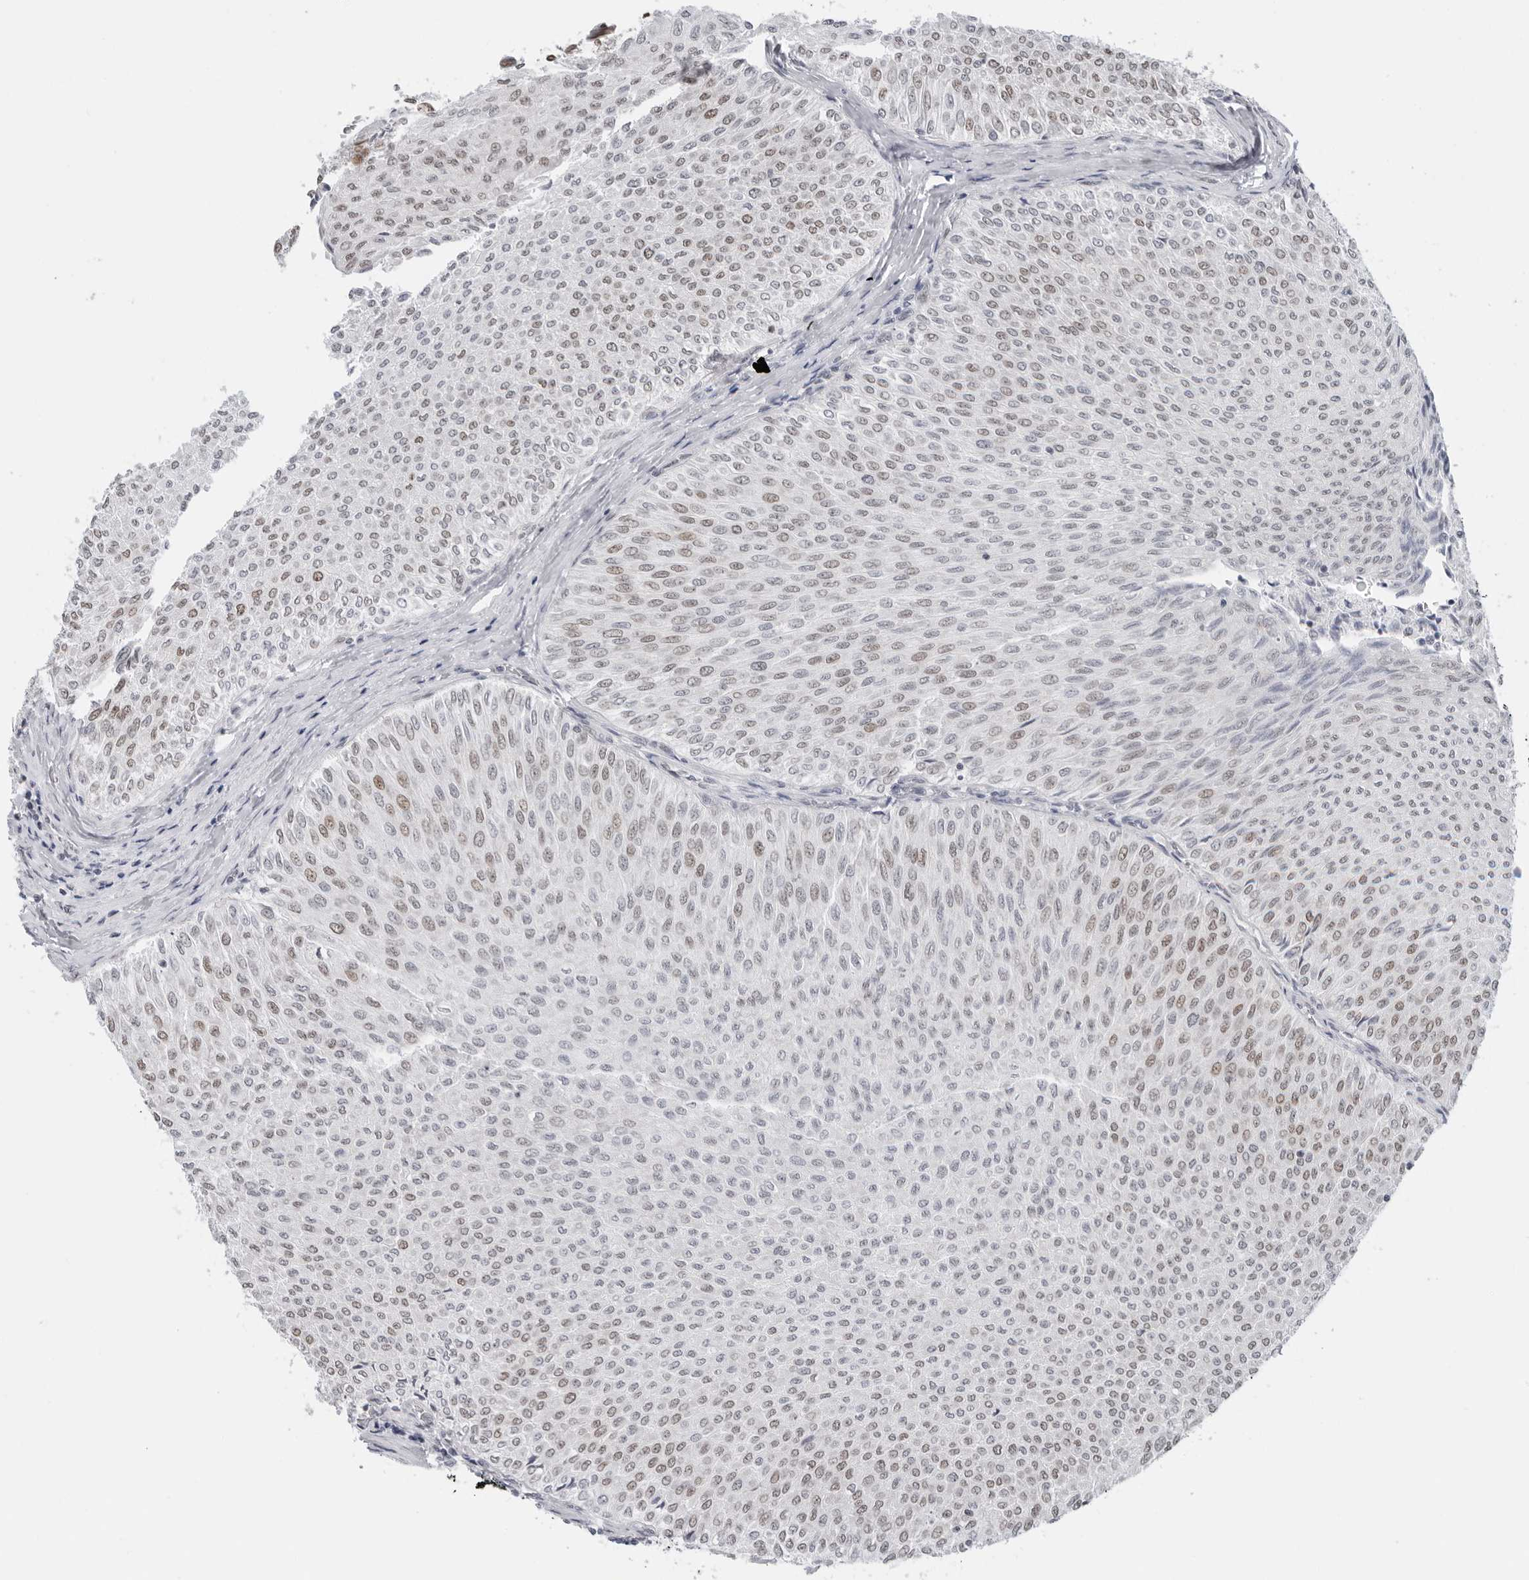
{"staining": {"intensity": "weak", "quantity": "25%-75%", "location": "nuclear"}, "tissue": "urothelial cancer", "cell_type": "Tumor cells", "image_type": "cancer", "snomed": [{"axis": "morphology", "description": "Urothelial carcinoma, Low grade"}, {"axis": "topography", "description": "Urinary bladder"}], "caption": "Immunohistochemical staining of urothelial cancer exhibits weak nuclear protein staining in about 25%-75% of tumor cells.", "gene": "FOXK2", "patient": {"sex": "male", "age": 78}}